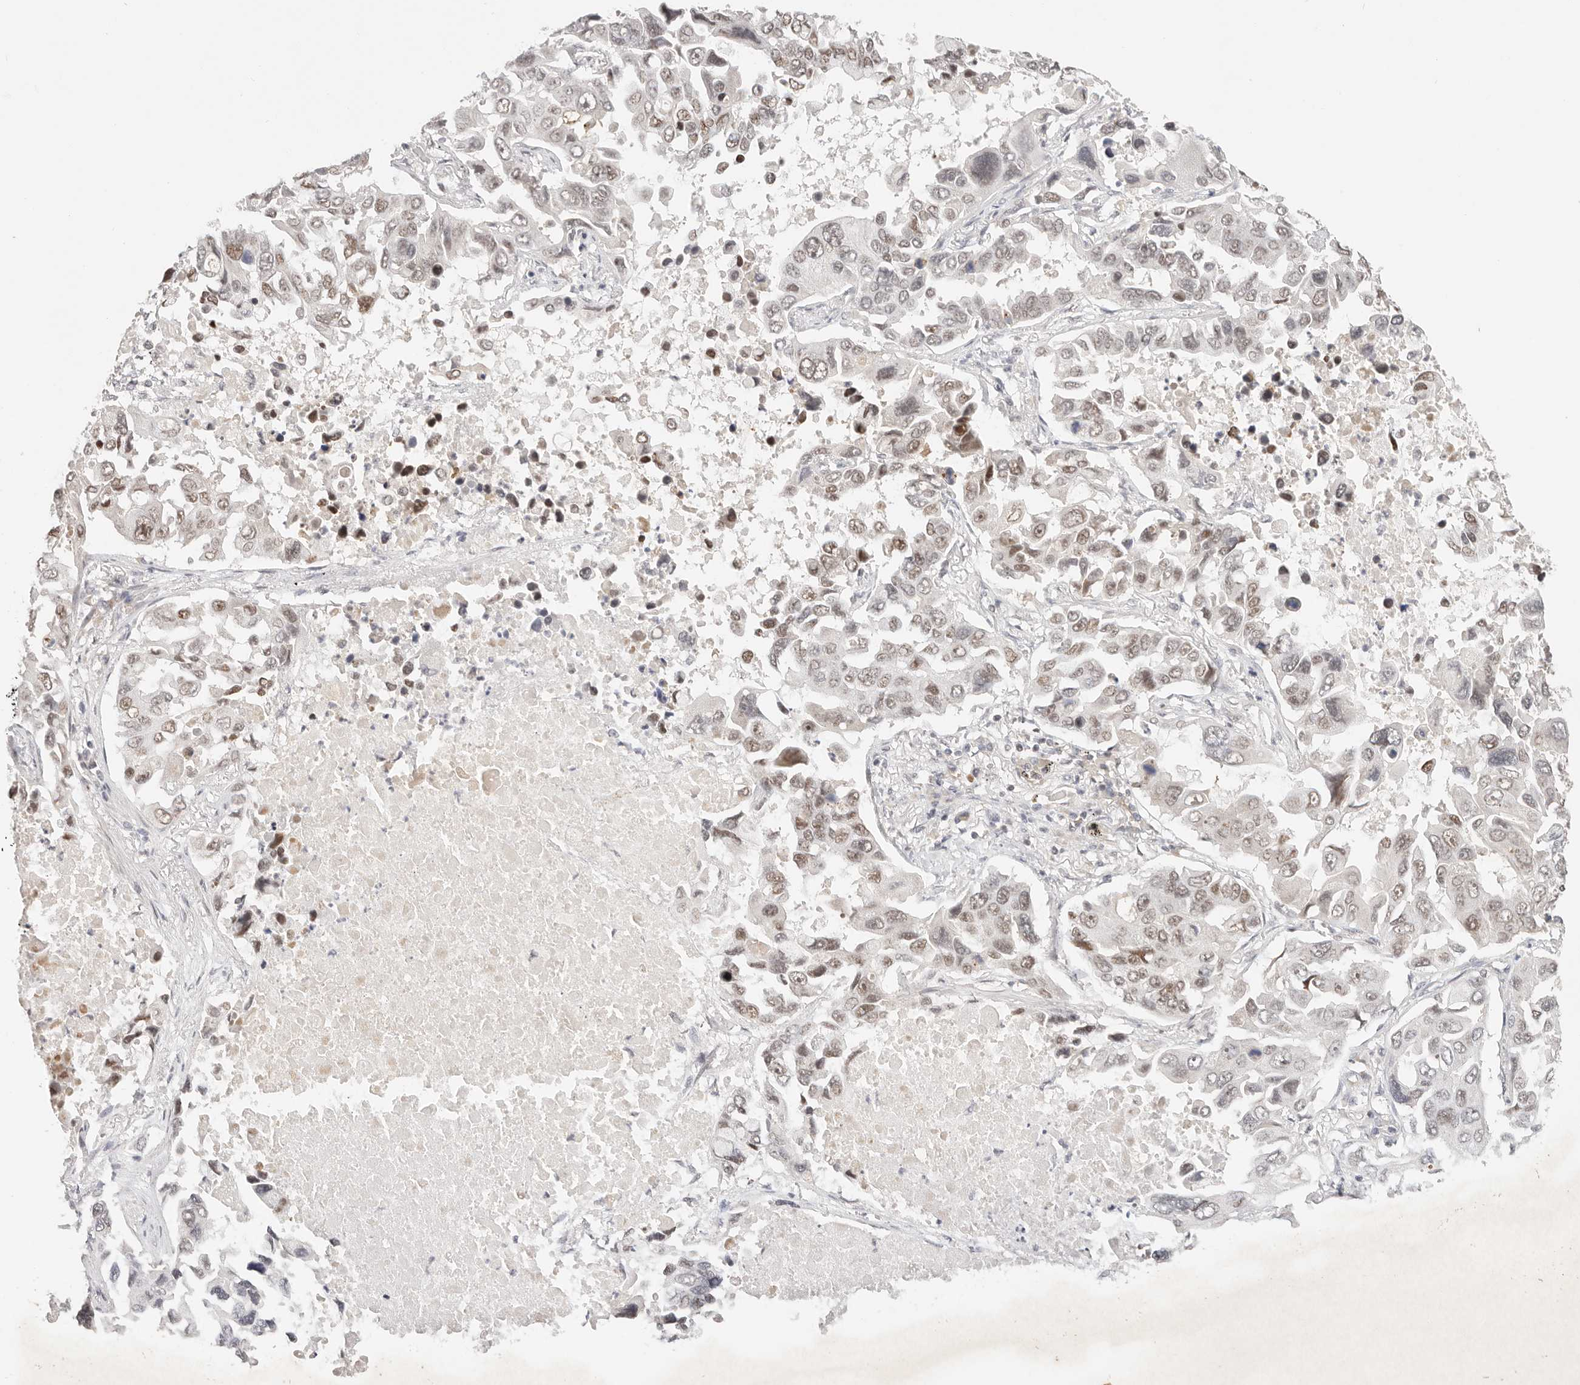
{"staining": {"intensity": "weak", "quantity": ">75%", "location": "nuclear"}, "tissue": "lung cancer", "cell_type": "Tumor cells", "image_type": "cancer", "snomed": [{"axis": "morphology", "description": "Adenocarcinoma, NOS"}, {"axis": "topography", "description": "Lung"}], "caption": "Adenocarcinoma (lung) stained for a protein exhibits weak nuclear positivity in tumor cells.", "gene": "RFC3", "patient": {"sex": "male", "age": 64}}